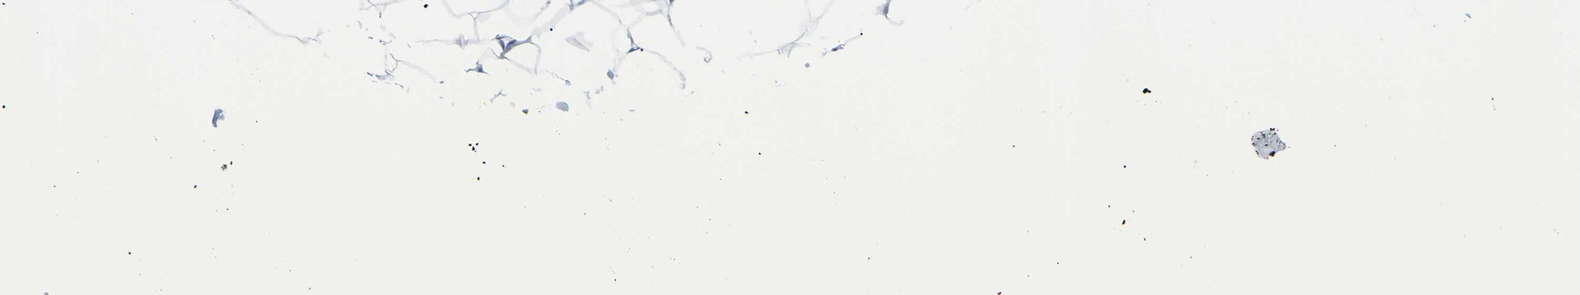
{"staining": {"intensity": "negative", "quantity": "none", "location": "none"}, "tissue": "adipose tissue", "cell_type": "Adipocytes", "image_type": "normal", "snomed": [{"axis": "morphology", "description": "Normal tissue, NOS"}, {"axis": "topography", "description": "Breast"}, {"axis": "topography", "description": "Adipose tissue"}], "caption": "The histopathology image exhibits no staining of adipocytes in unremarkable adipose tissue. (Stains: DAB (3,3'-diaminobenzidine) immunohistochemistry (IHC) with hematoxylin counter stain, Microscopy: brightfield microscopy at high magnification).", "gene": "AFP", "patient": {"sex": "female", "age": 25}}